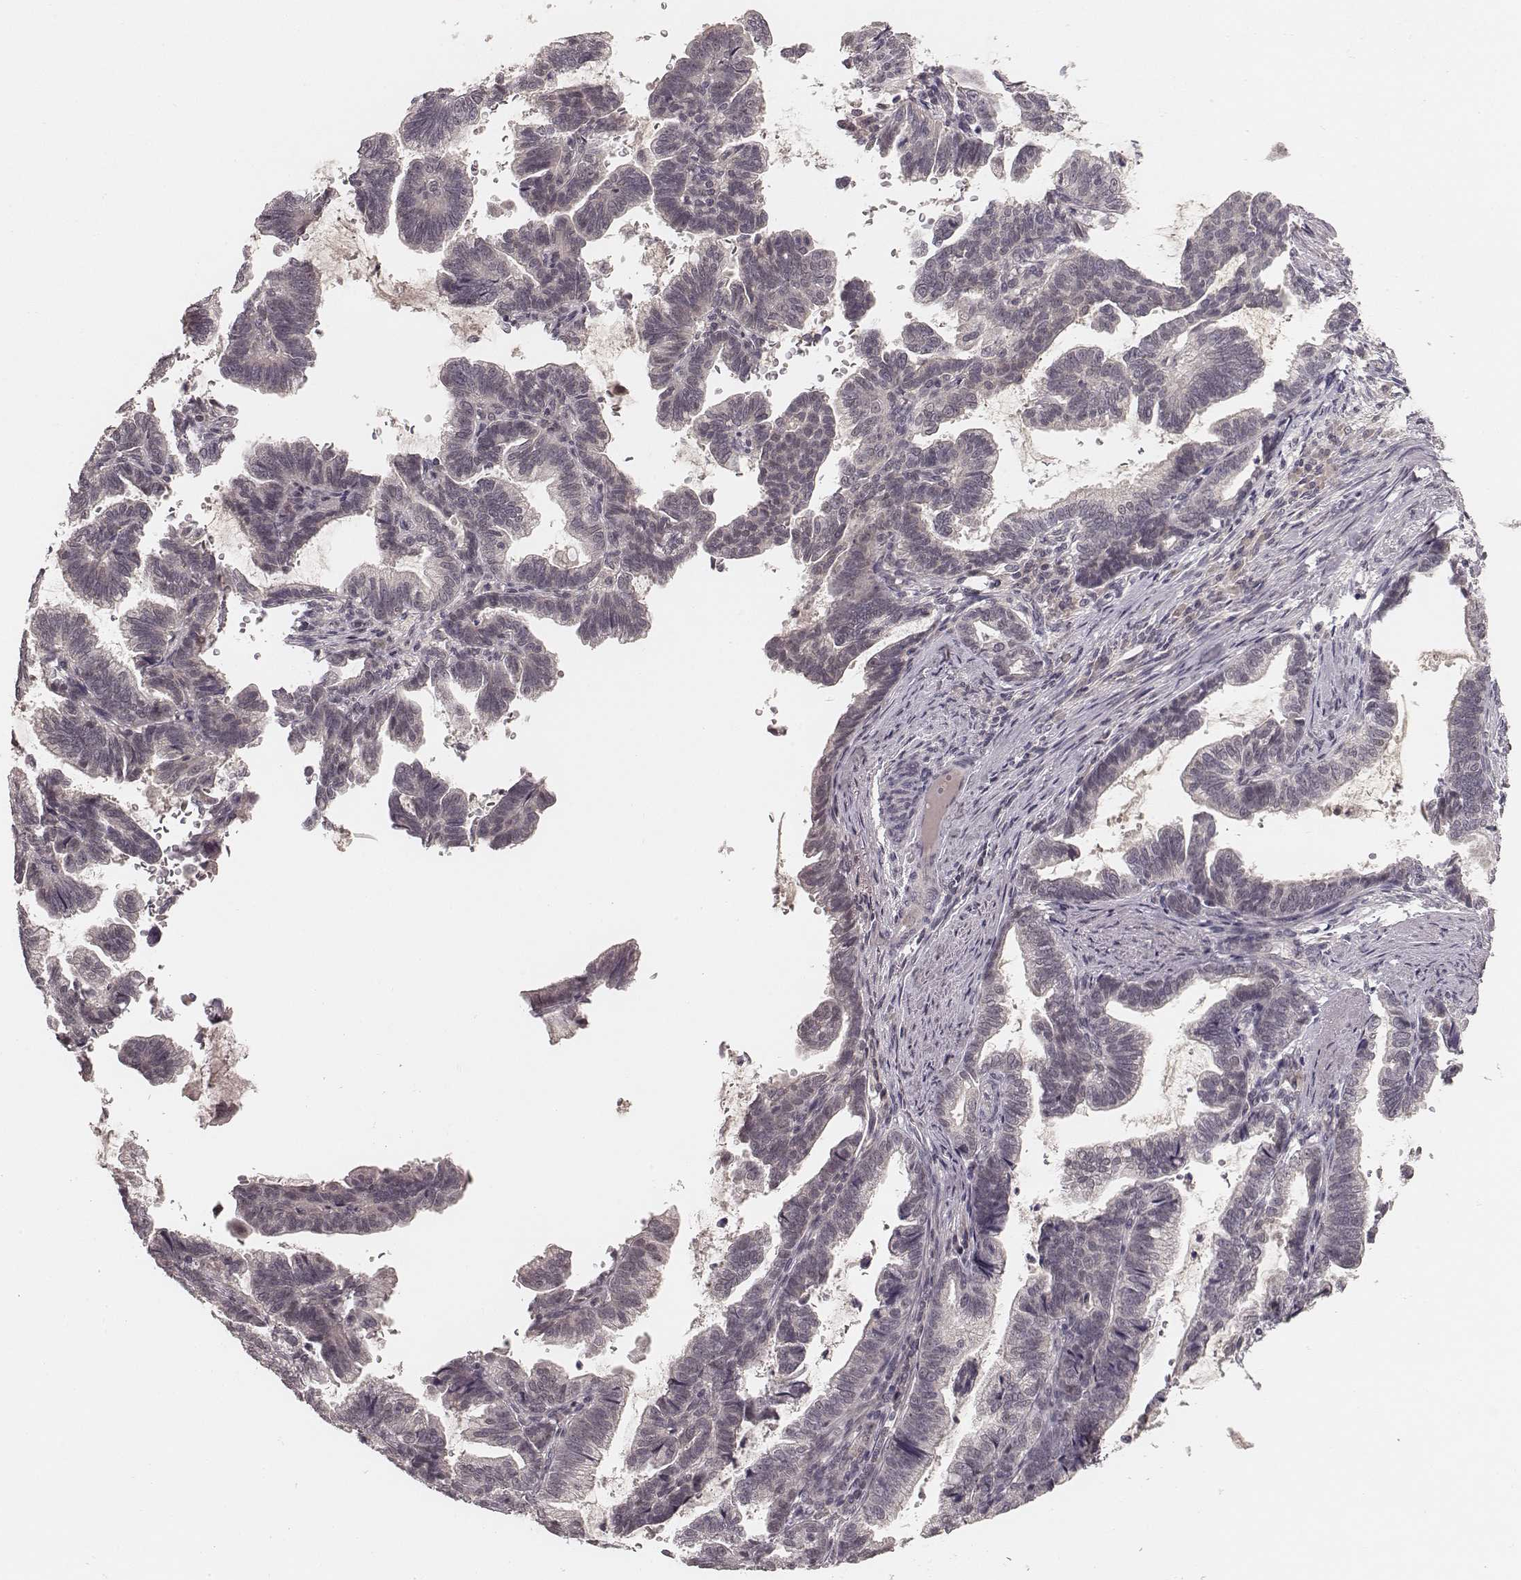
{"staining": {"intensity": "negative", "quantity": "none", "location": "none"}, "tissue": "stomach cancer", "cell_type": "Tumor cells", "image_type": "cancer", "snomed": [{"axis": "morphology", "description": "Adenocarcinoma, NOS"}, {"axis": "topography", "description": "Stomach"}], "caption": "Human stomach cancer (adenocarcinoma) stained for a protein using immunohistochemistry (IHC) displays no positivity in tumor cells.", "gene": "LY6K", "patient": {"sex": "male", "age": 83}}